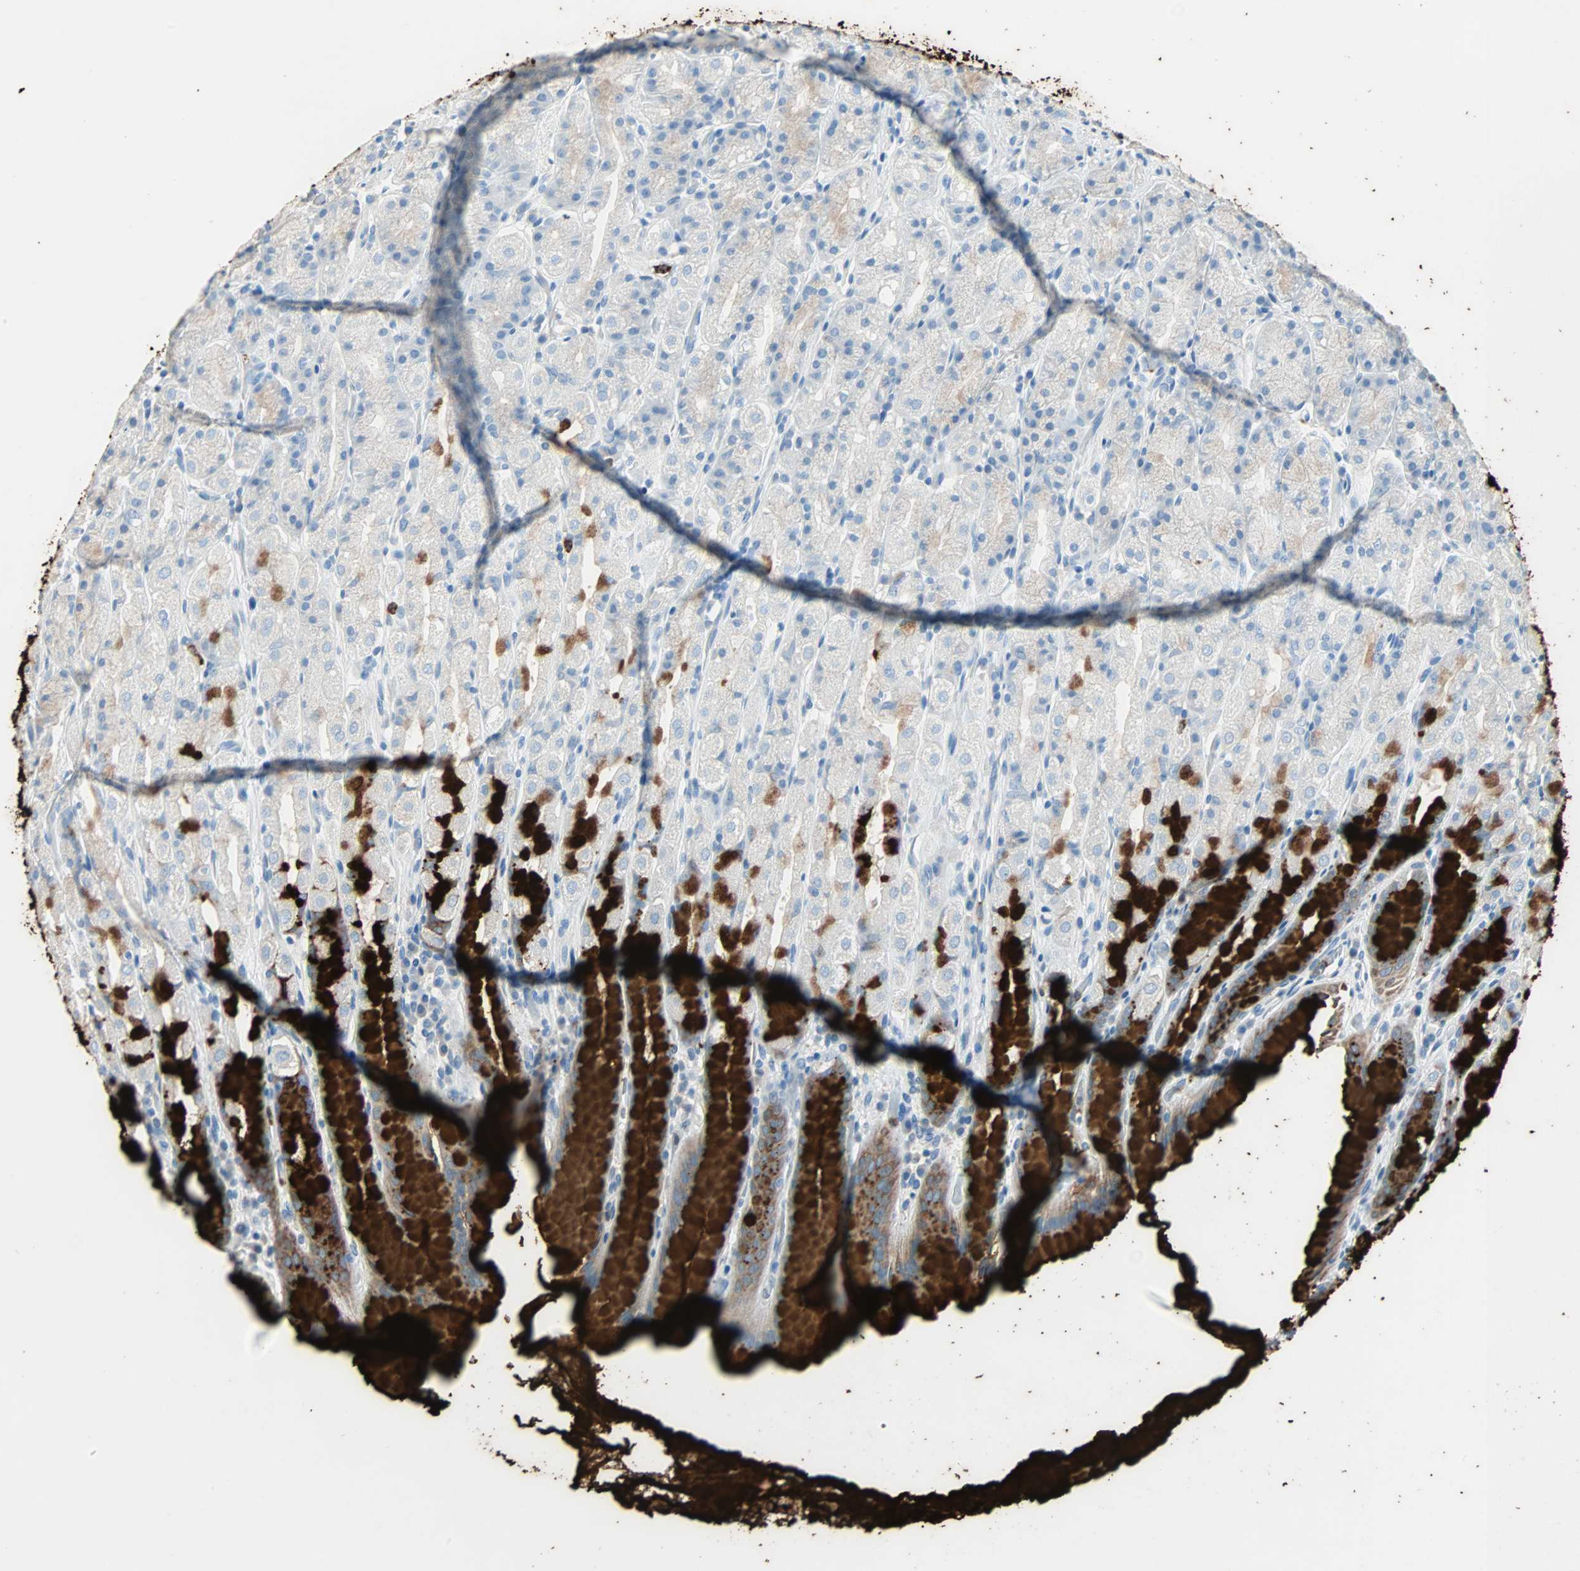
{"staining": {"intensity": "strong", "quantity": "25%-75%", "location": "cytoplasmic/membranous"}, "tissue": "stomach", "cell_type": "Glandular cells", "image_type": "normal", "snomed": [{"axis": "morphology", "description": "Normal tissue, NOS"}, {"axis": "topography", "description": "Stomach, upper"}], "caption": "Immunohistochemical staining of benign stomach demonstrates 25%-75% levels of strong cytoplasmic/membranous protein expression in about 25%-75% of glandular cells. The staining was performed using DAB (3,3'-diaminobenzidine) to visualize the protein expression in brown, while the nuclei were stained in blue with hematoxylin (Magnification: 20x).", "gene": "CLEC4A", "patient": {"sex": "male", "age": 68}}